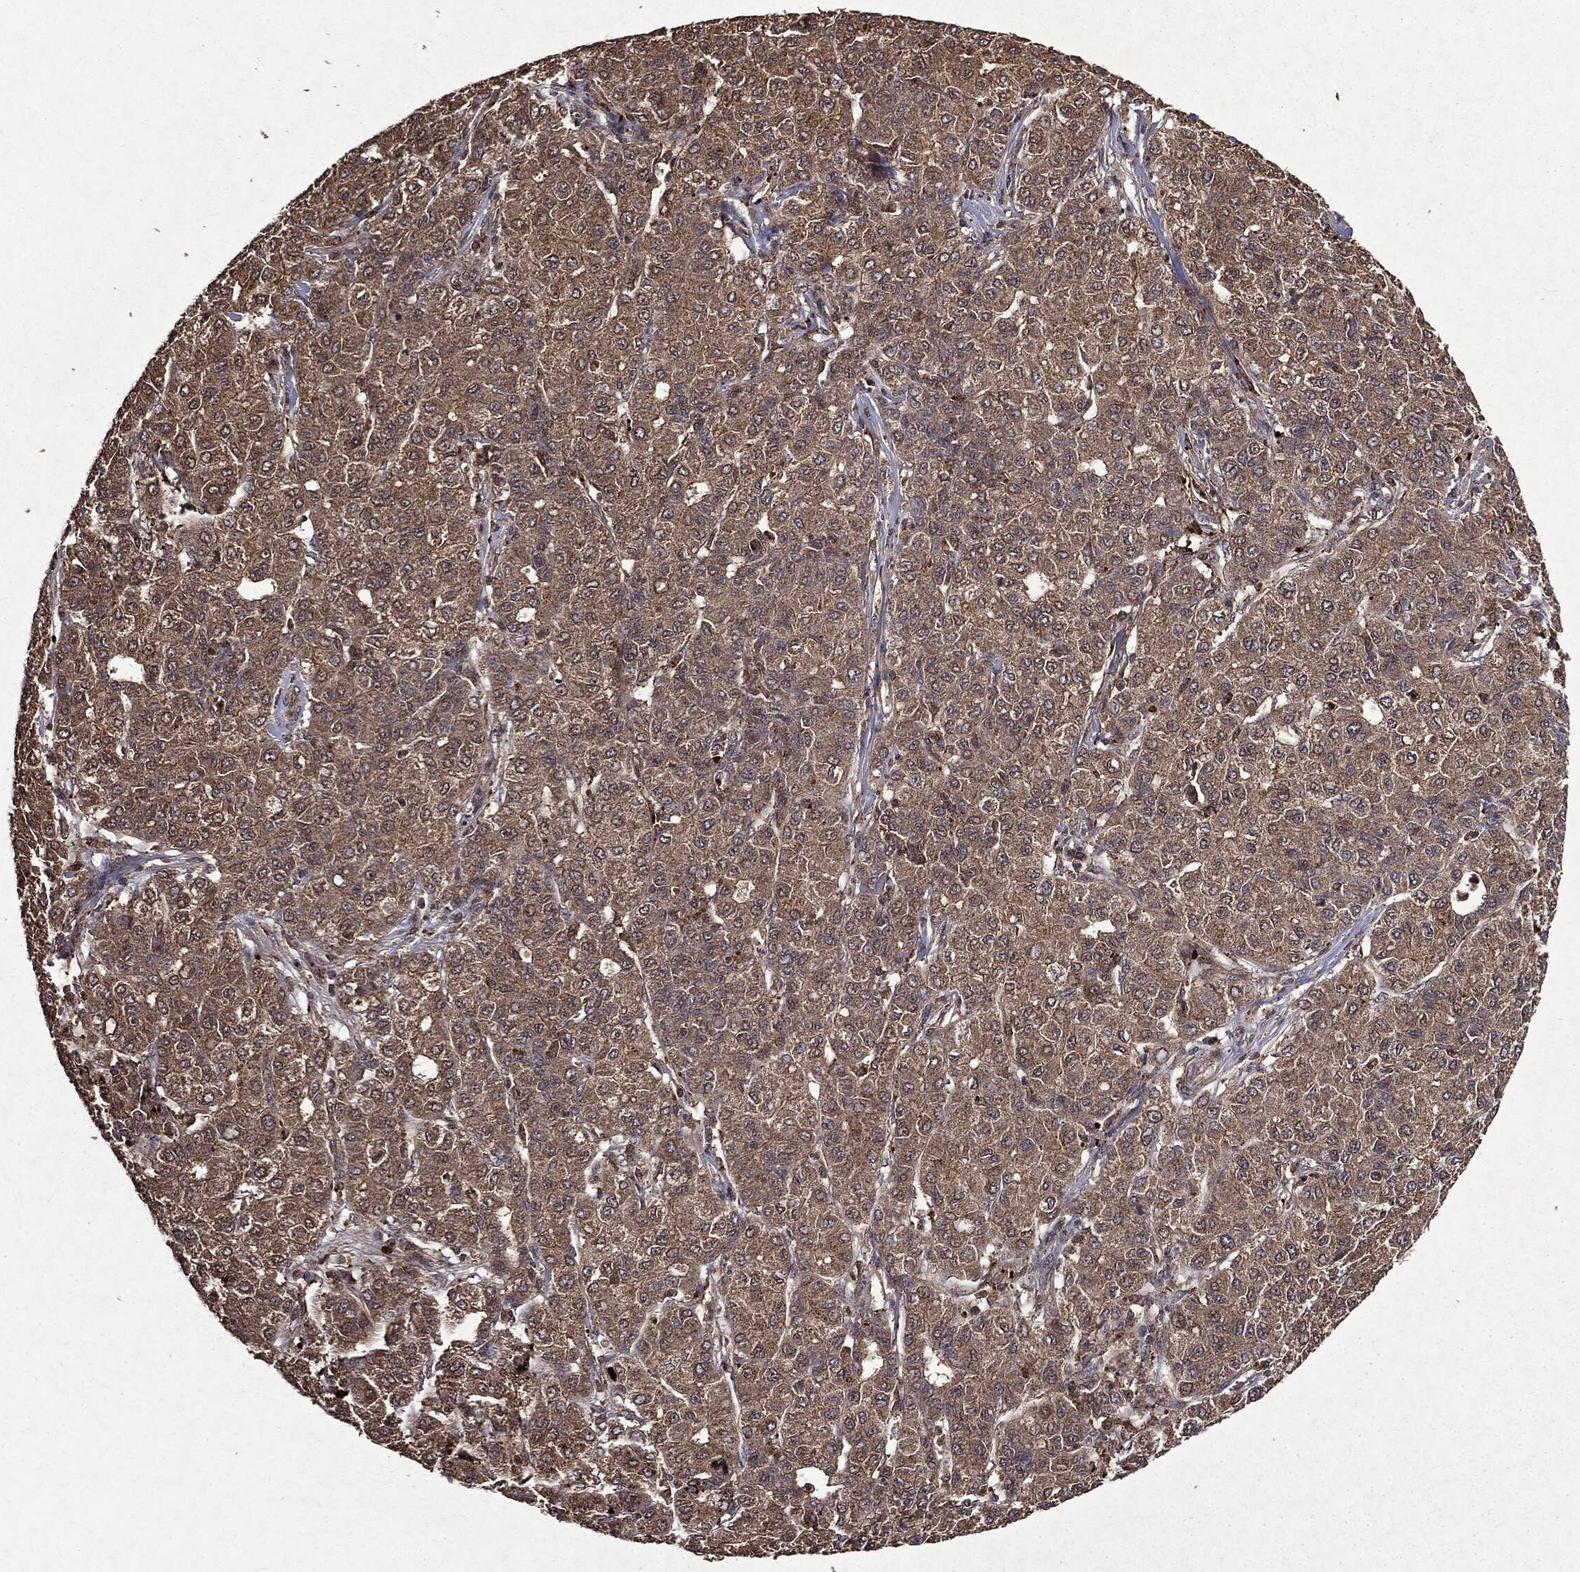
{"staining": {"intensity": "weak", "quantity": "25%-75%", "location": "cytoplasmic/membranous"}, "tissue": "liver cancer", "cell_type": "Tumor cells", "image_type": "cancer", "snomed": [{"axis": "morphology", "description": "Carcinoma, Hepatocellular, NOS"}, {"axis": "topography", "description": "Liver"}], "caption": "Immunohistochemistry (DAB) staining of liver hepatocellular carcinoma reveals weak cytoplasmic/membranous protein expression in about 25%-75% of tumor cells.", "gene": "MTOR", "patient": {"sex": "male", "age": 65}}